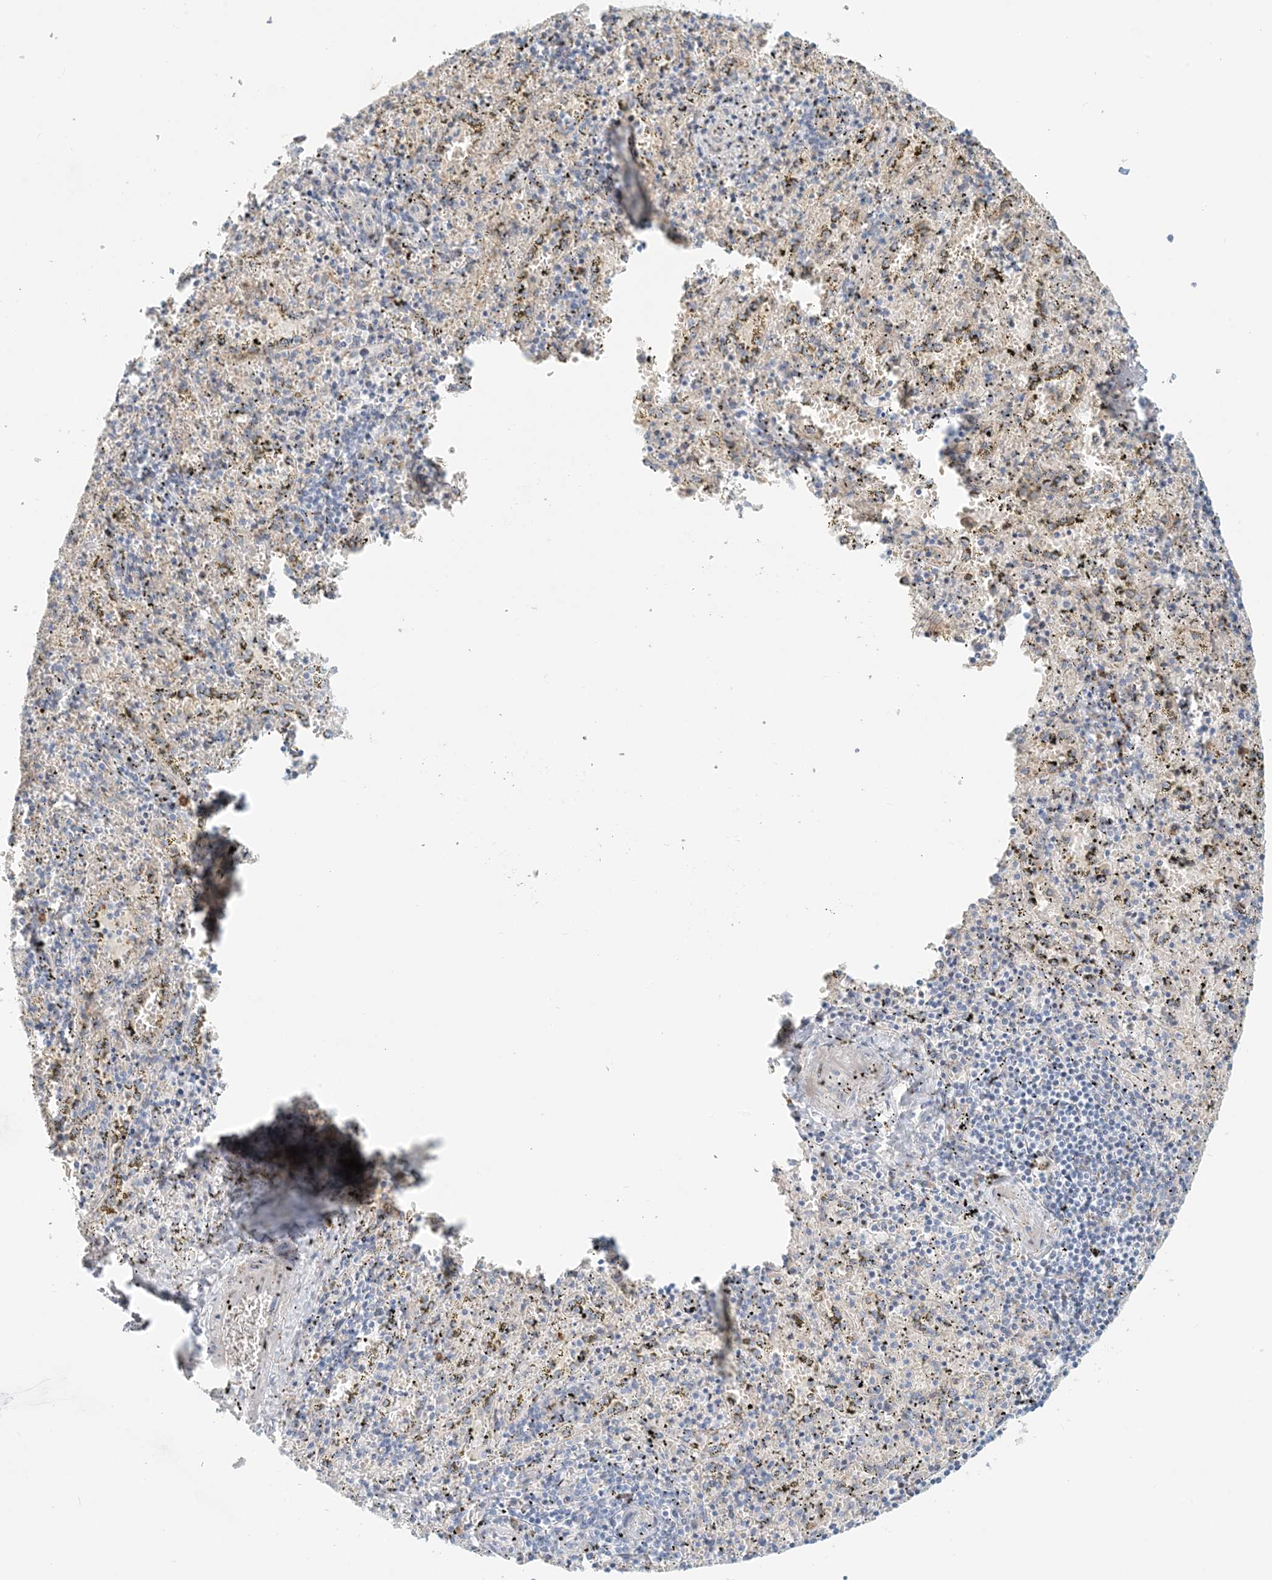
{"staining": {"intensity": "negative", "quantity": "none", "location": "none"}, "tissue": "spleen", "cell_type": "Cells in red pulp", "image_type": "normal", "snomed": [{"axis": "morphology", "description": "Normal tissue, NOS"}, {"axis": "topography", "description": "Spleen"}], "caption": "The micrograph shows no significant positivity in cells in red pulp of spleen. The staining is performed using DAB (3,3'-diaminobenzidine) brown chromogen with nuclei counter-stained in using hematoxylin.", "gene": "ZNF385D", "patient": {"sex": "male", "age": 11}}